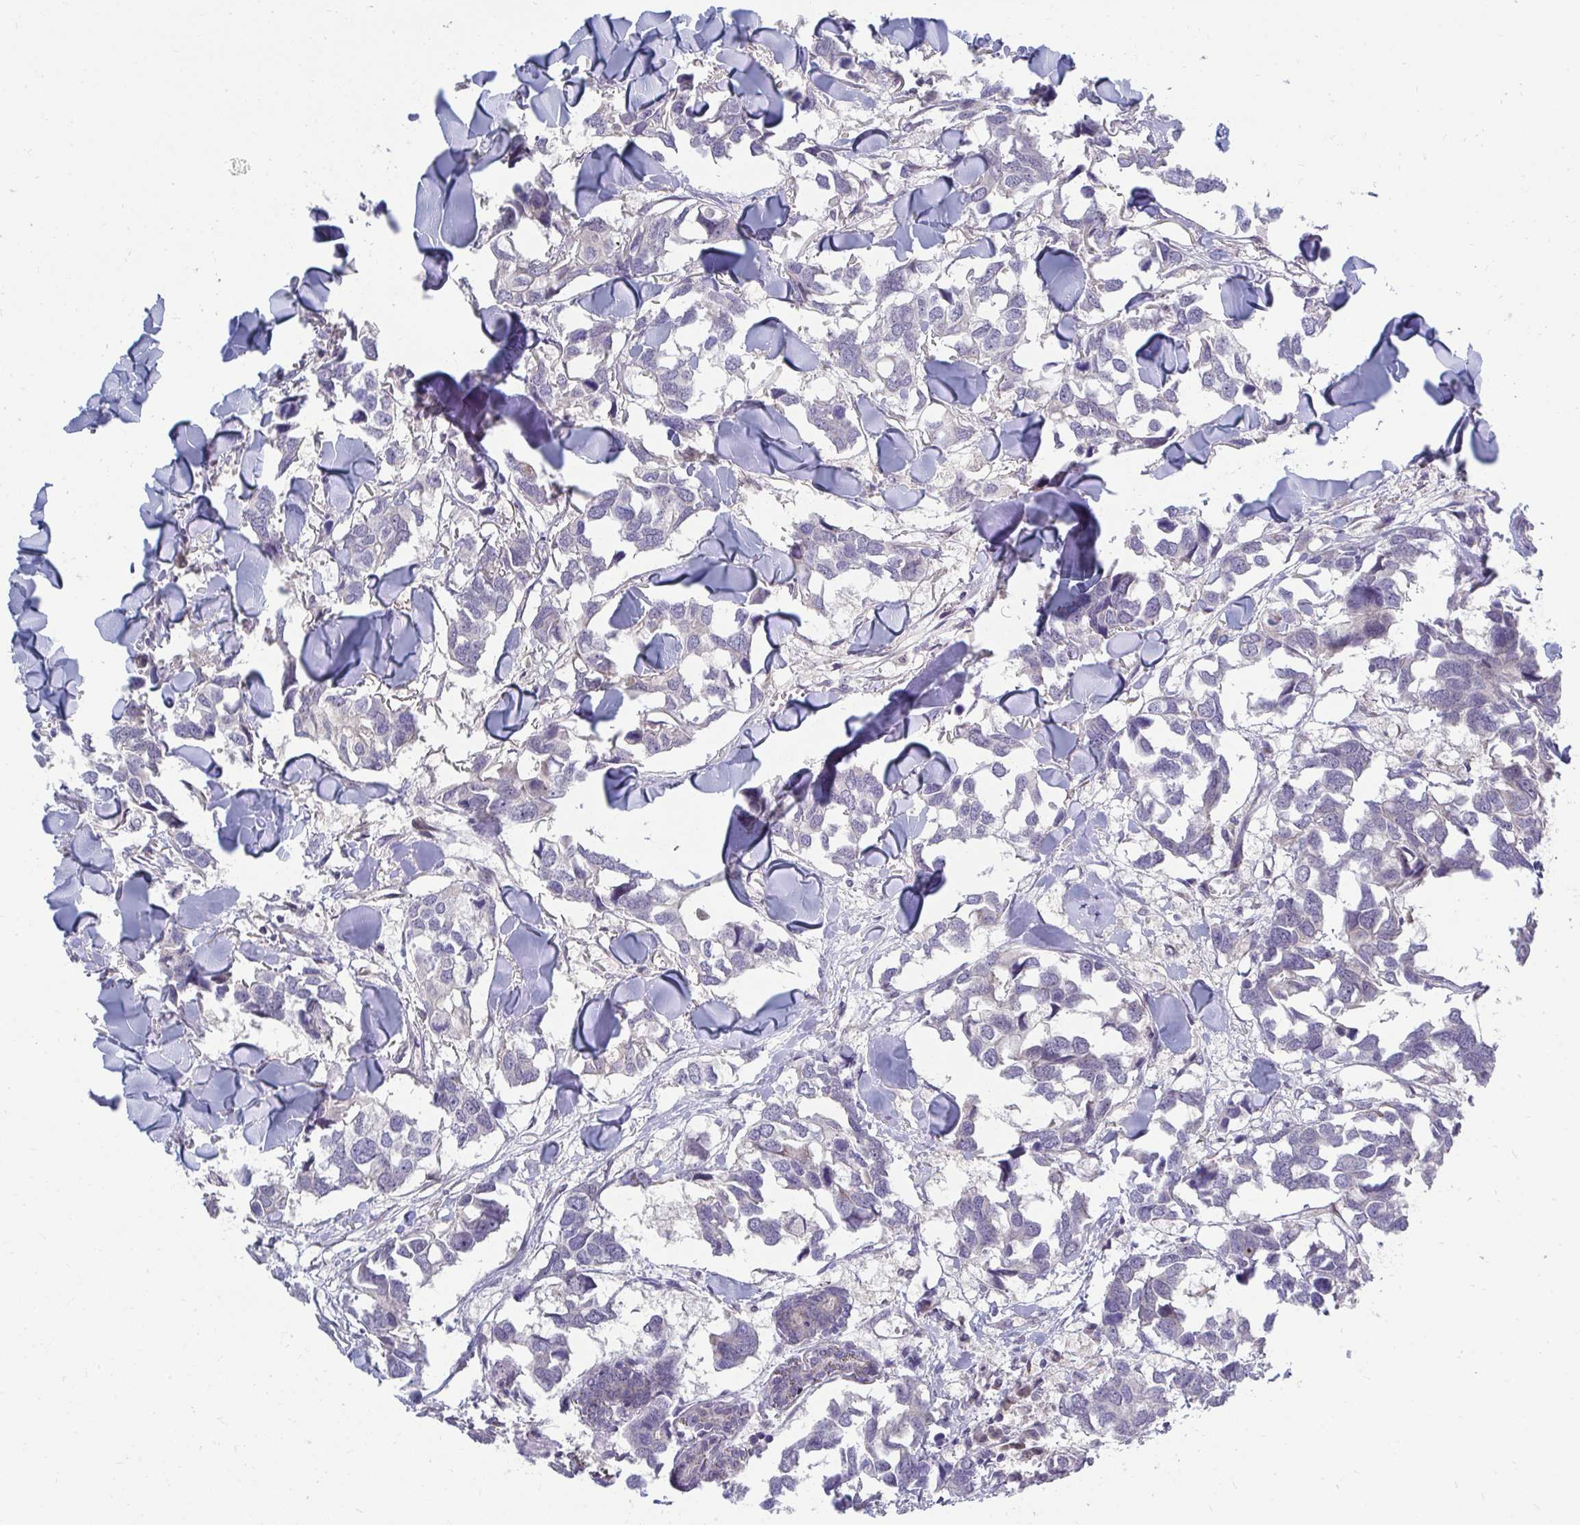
{"staining": {"intensity": "negative", "quantity": "none", "location": "none"}, "tissue": "breast cancer", "cell_type": "Tumor cells", "image_type": "cancer", "snomed": [{"axis": "morphology", "description": "Duct carcinoma"}, {"axis": "topography", "description": "Breast"}], "caption": "IHC micrograph of breast invasive ductal carcinoma stained for a protein (brown), which exhibits no staining in tumor cells.", "gene": "MROH8", "patient": {"sex": "female", "age": 83}}